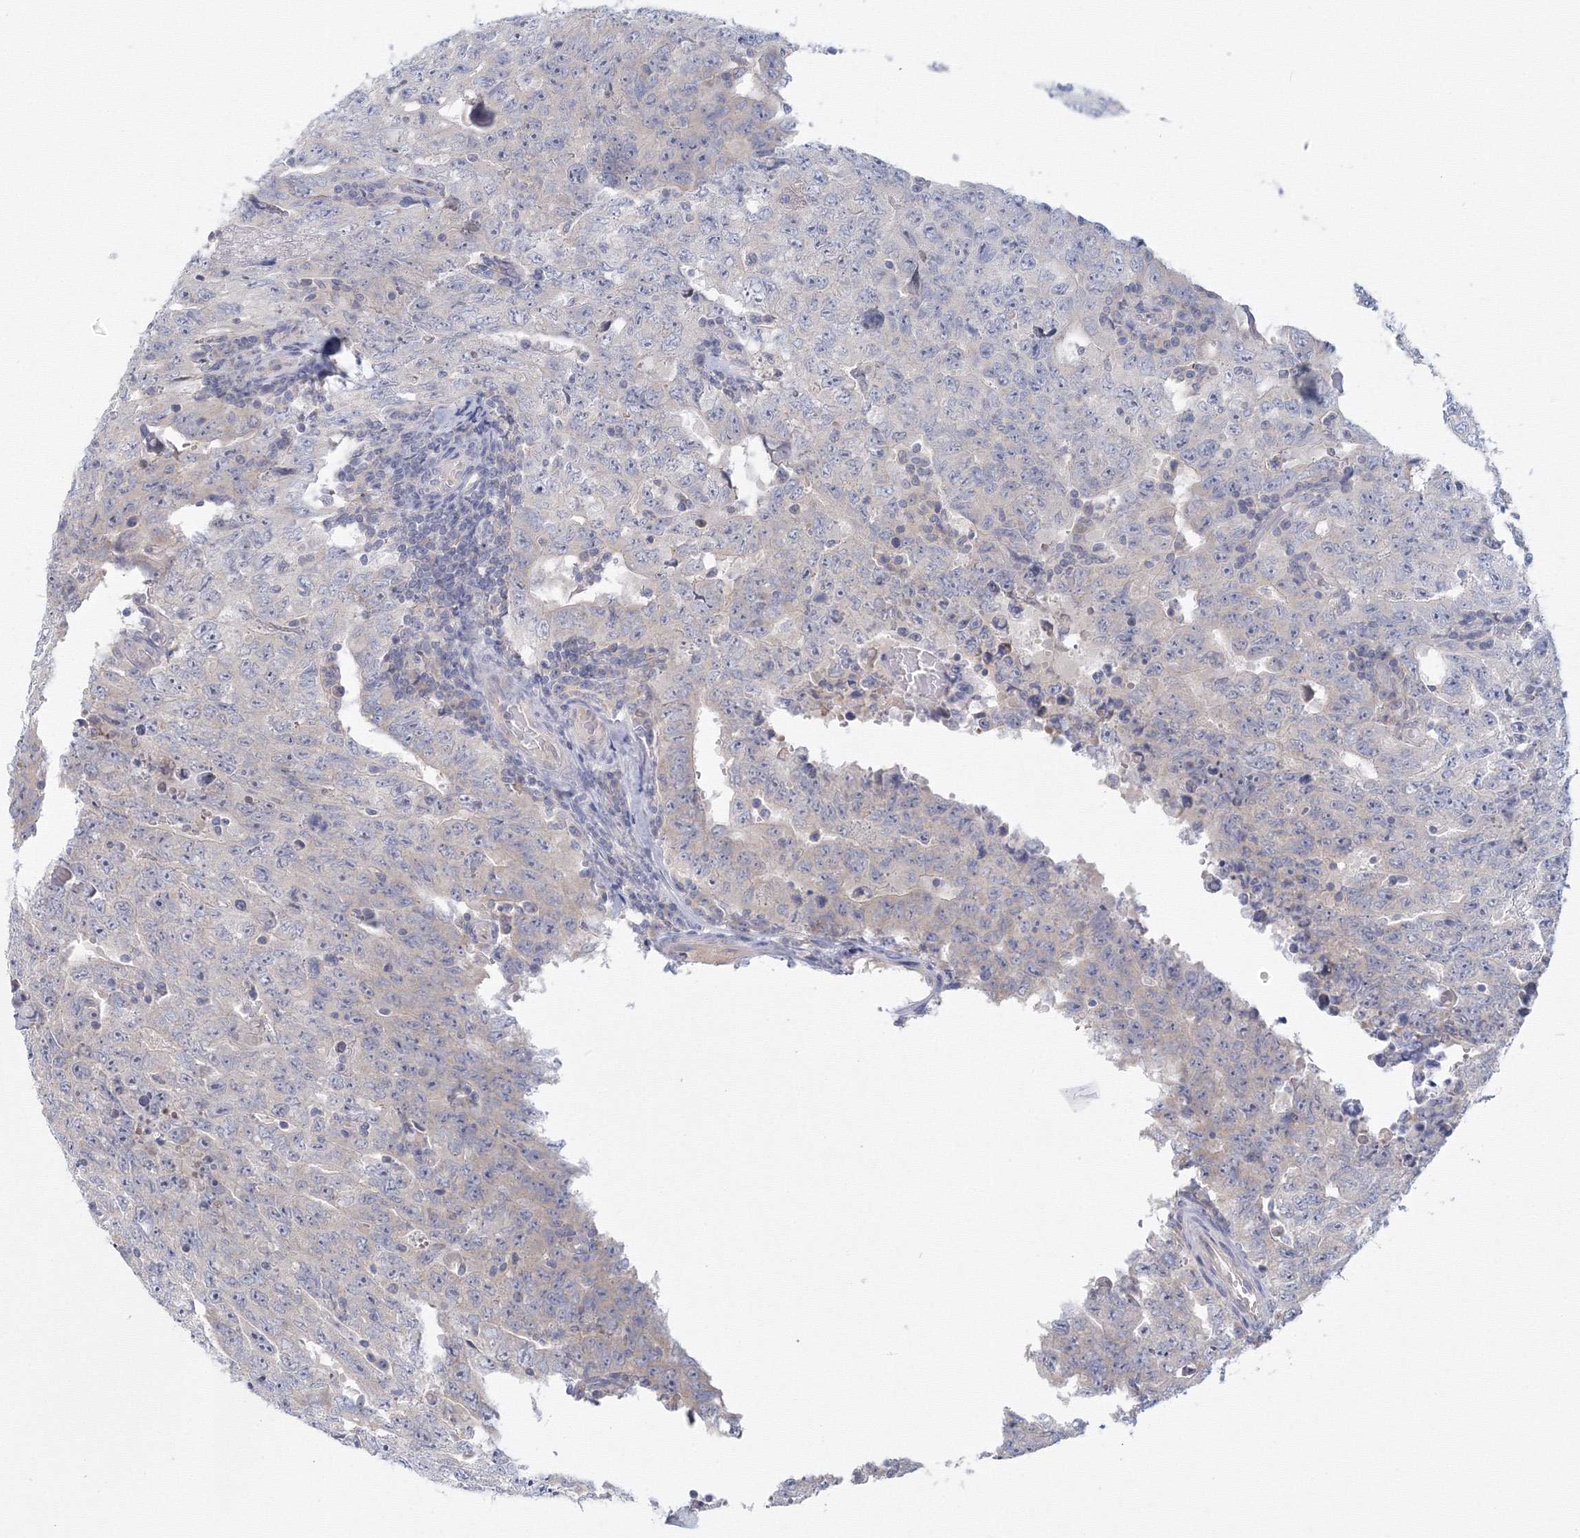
{"staining": {"intensity": "negative", "quantity": "none", "location": "none"}, "tissue": "testis cancer", "cell_type": "Tumor cells", "image_type": "cancer", "snomed": [{"axis": "morphology", "description": "Carcinoma, Embryonal, NOS"}, {"axis": "topography", "description": "Testis"}], "caption": "An immunohistochemistry image of testis cancer (embryonal carcinoma) is shown. There is no staining in tumor cells of testis cancer (embryonal carcinoma).", "gene": "TACC2", "patient": {"sex": "male", "age": 26}}